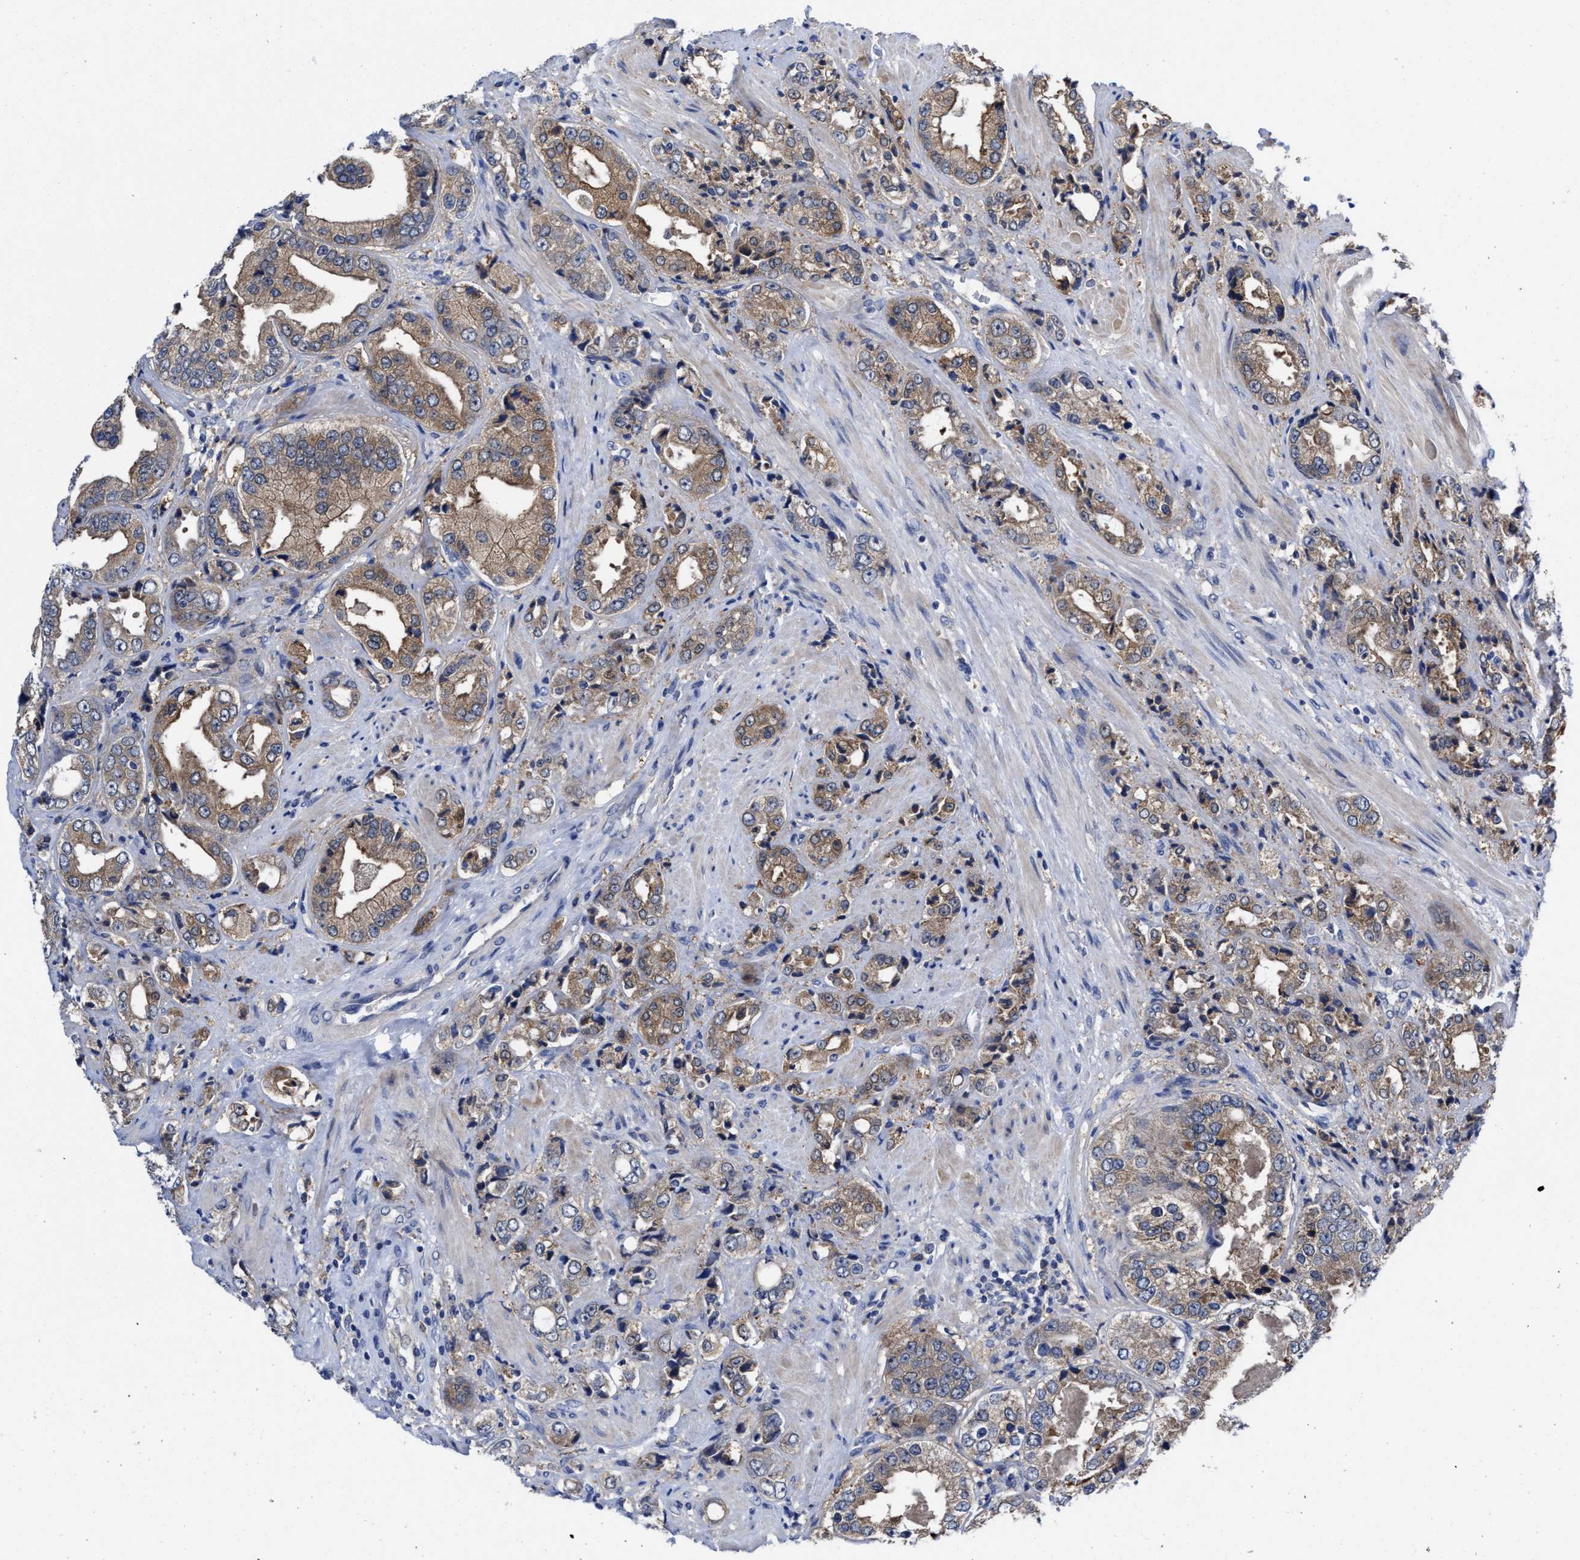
{"staining": {"intensity": "moderate", "quantity": ">75%", "location": "cytoplasmic/membranous"}, "tissue": "prostate cancer", "cell_type": "Tumor cells", "image_type": "cancer", "snomed": [{"axis": "morphology", "description": "Adenocarcinoma, High grade"}, {"axis": "topography", "description": "Prostate"}], "caption": "Protein analysis of prostate cancer tissue reveals moderate cytoplasmic/membranous staining in approximately >75% of tumor cells.", "gene": "TXNDC17", "patient": {"sex": "male", "age": 61}}